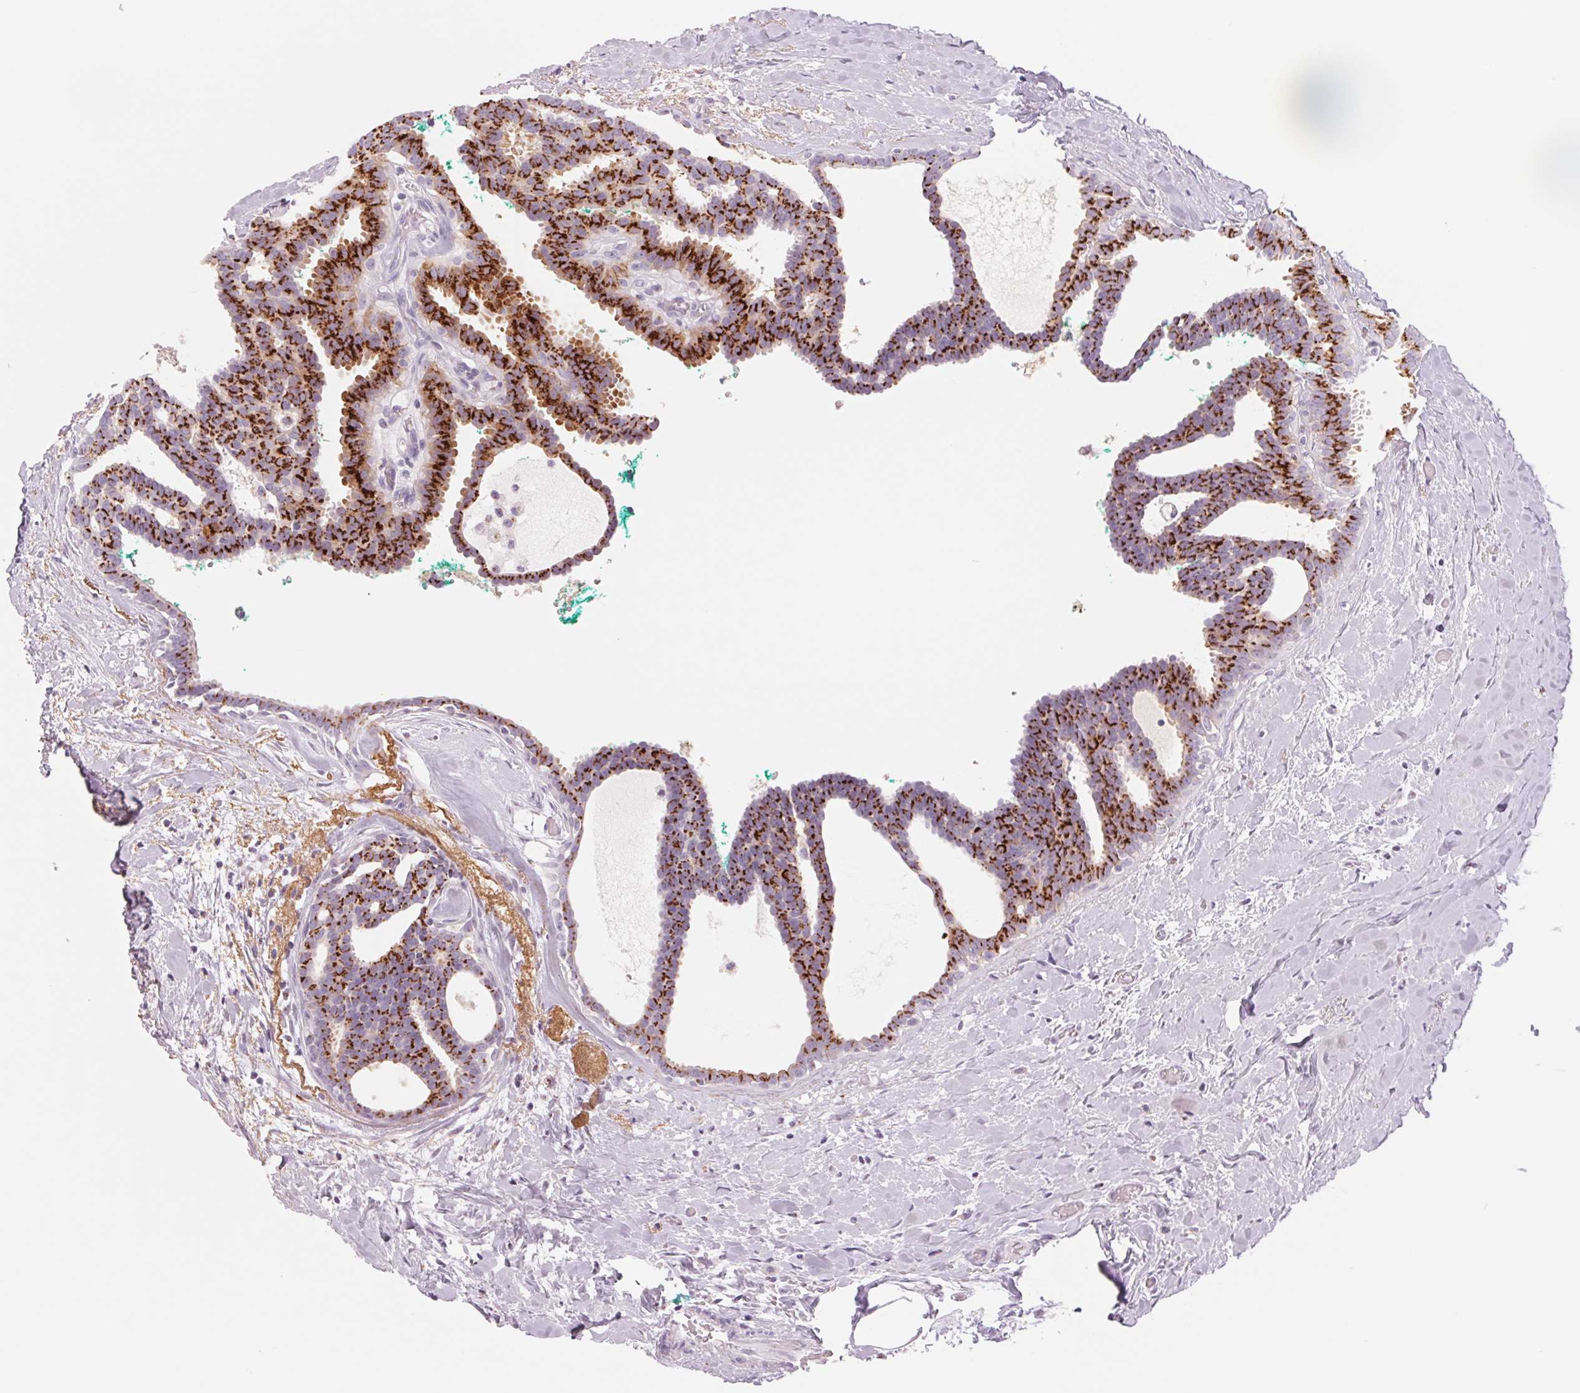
{"staining": {"intensity": "strong", "quantity": ">75%", "location": "cytoplasmic/membranous"}, "tissue": "breast cancer", "cell_type": "Tumor cells", "image_type": "cancer", "snomed": [{"axis": "morphology", "description": "Intraductal carcinoma, in situ"}, {"axis": "morphology", "description": "Duct carcinoma"}, {"axis": "morphology", "description": "Lobular carcinoma, in situ"}, {"axis": "topography", "description": "Breast"}], "caption": "Human breast cancer stained with a brown dye exhibits strong cytoplasmic/membranous positive expression in about >75% of tumor cells.", "gene": "GALNT7", "patient": {"sex": "female", "age": 44}}